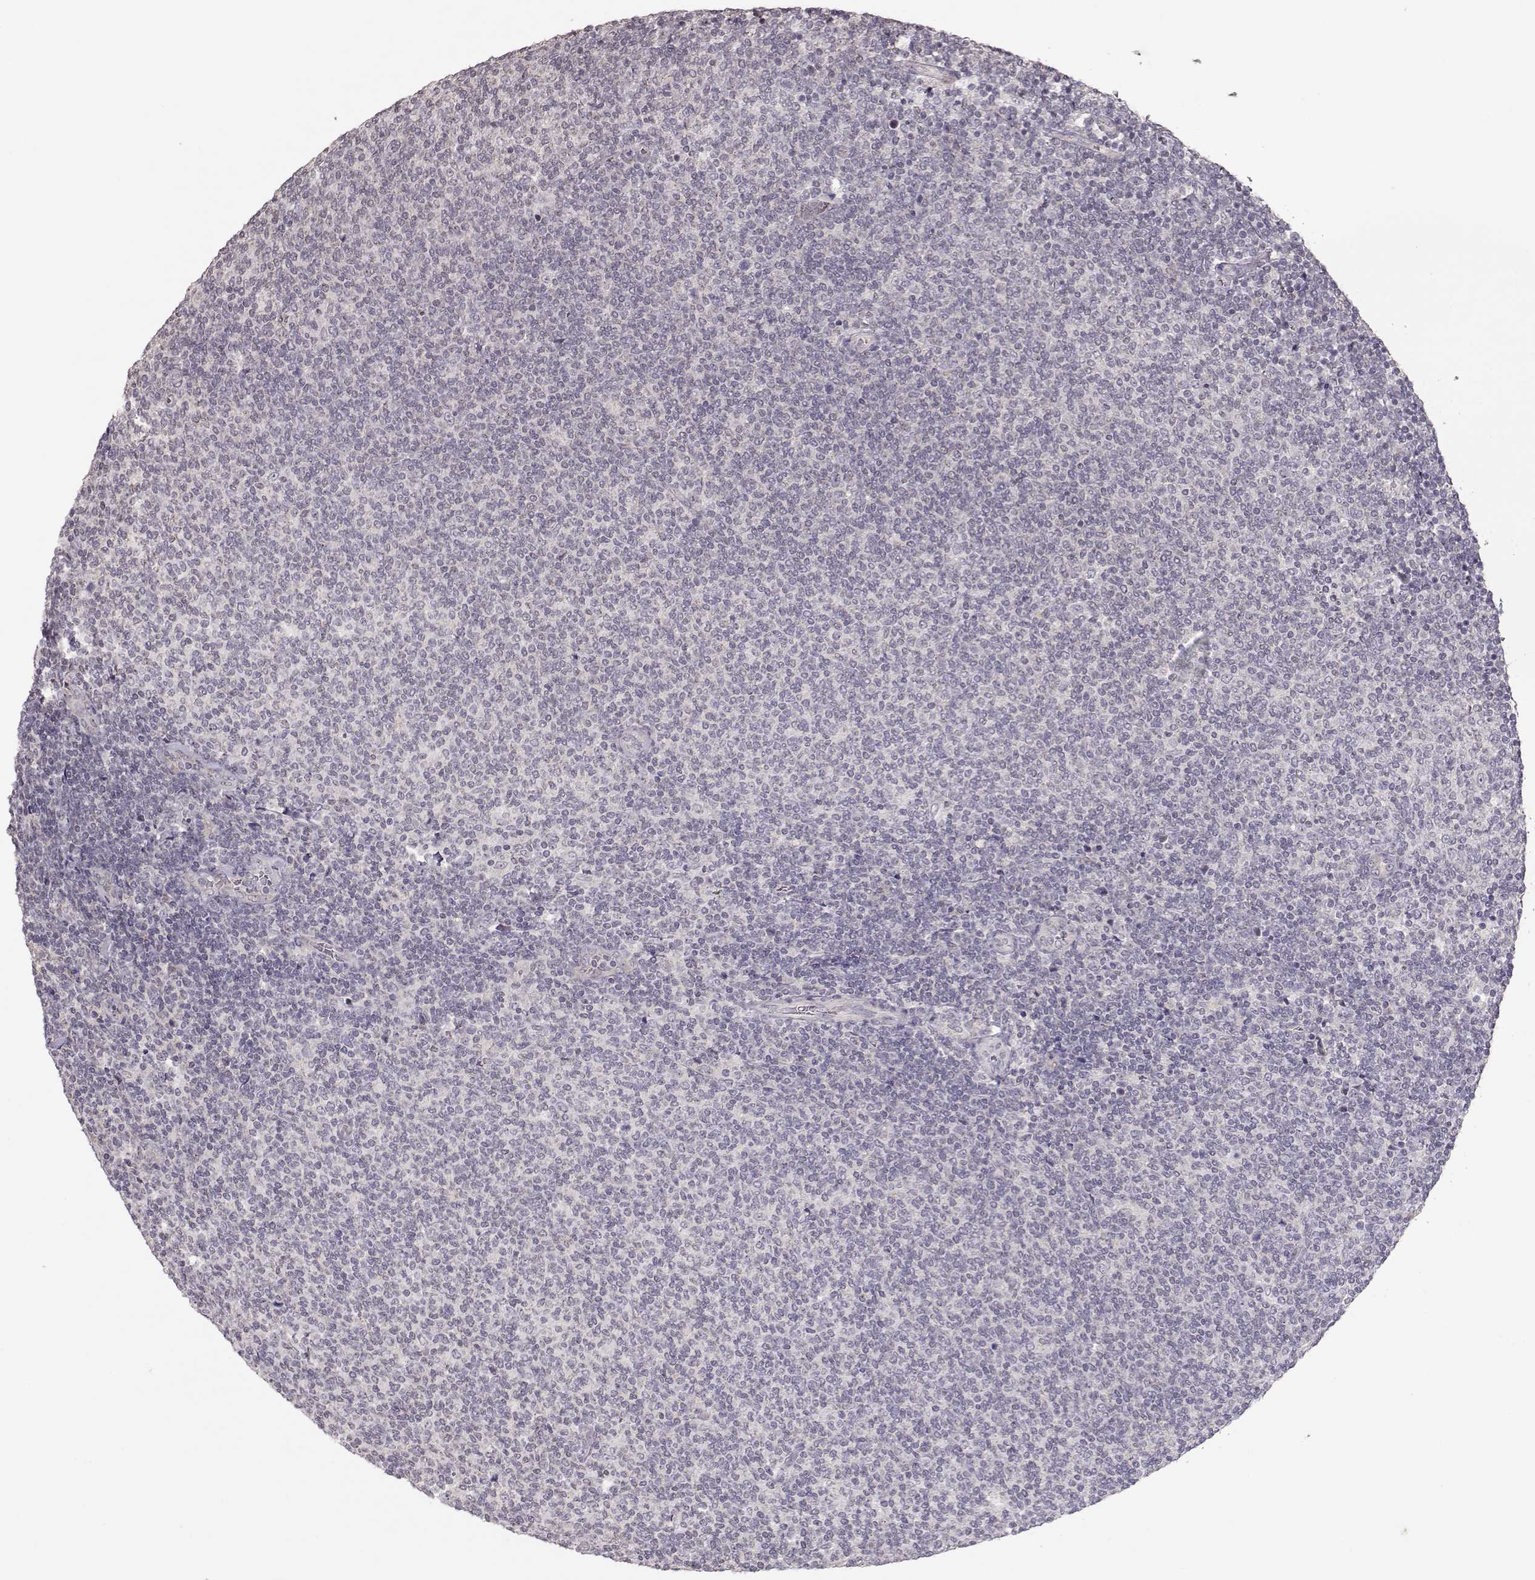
{"staining": {"intensity": "negative", "quantity": "none", "location": "none"}, "tissue": "lymphoma", "cell_type": "Tumor cells", "image_type": "cancer", "snomed": [{"axis": "morphology", "description": "Malignant lymphoma, non-Hodgkin's type, Low grade"}, {"axis": "topography", "description": "Lymph node"}], "caption": "IHC histopathology image of neoplastic tissue: malignant lymphoma, non-Hodgkin's type (low-grade) stained with DAB shows no significant protein staining in tumor cells.", "gene": "PNMT", "patient": {"sex": "male", "age": 52}}